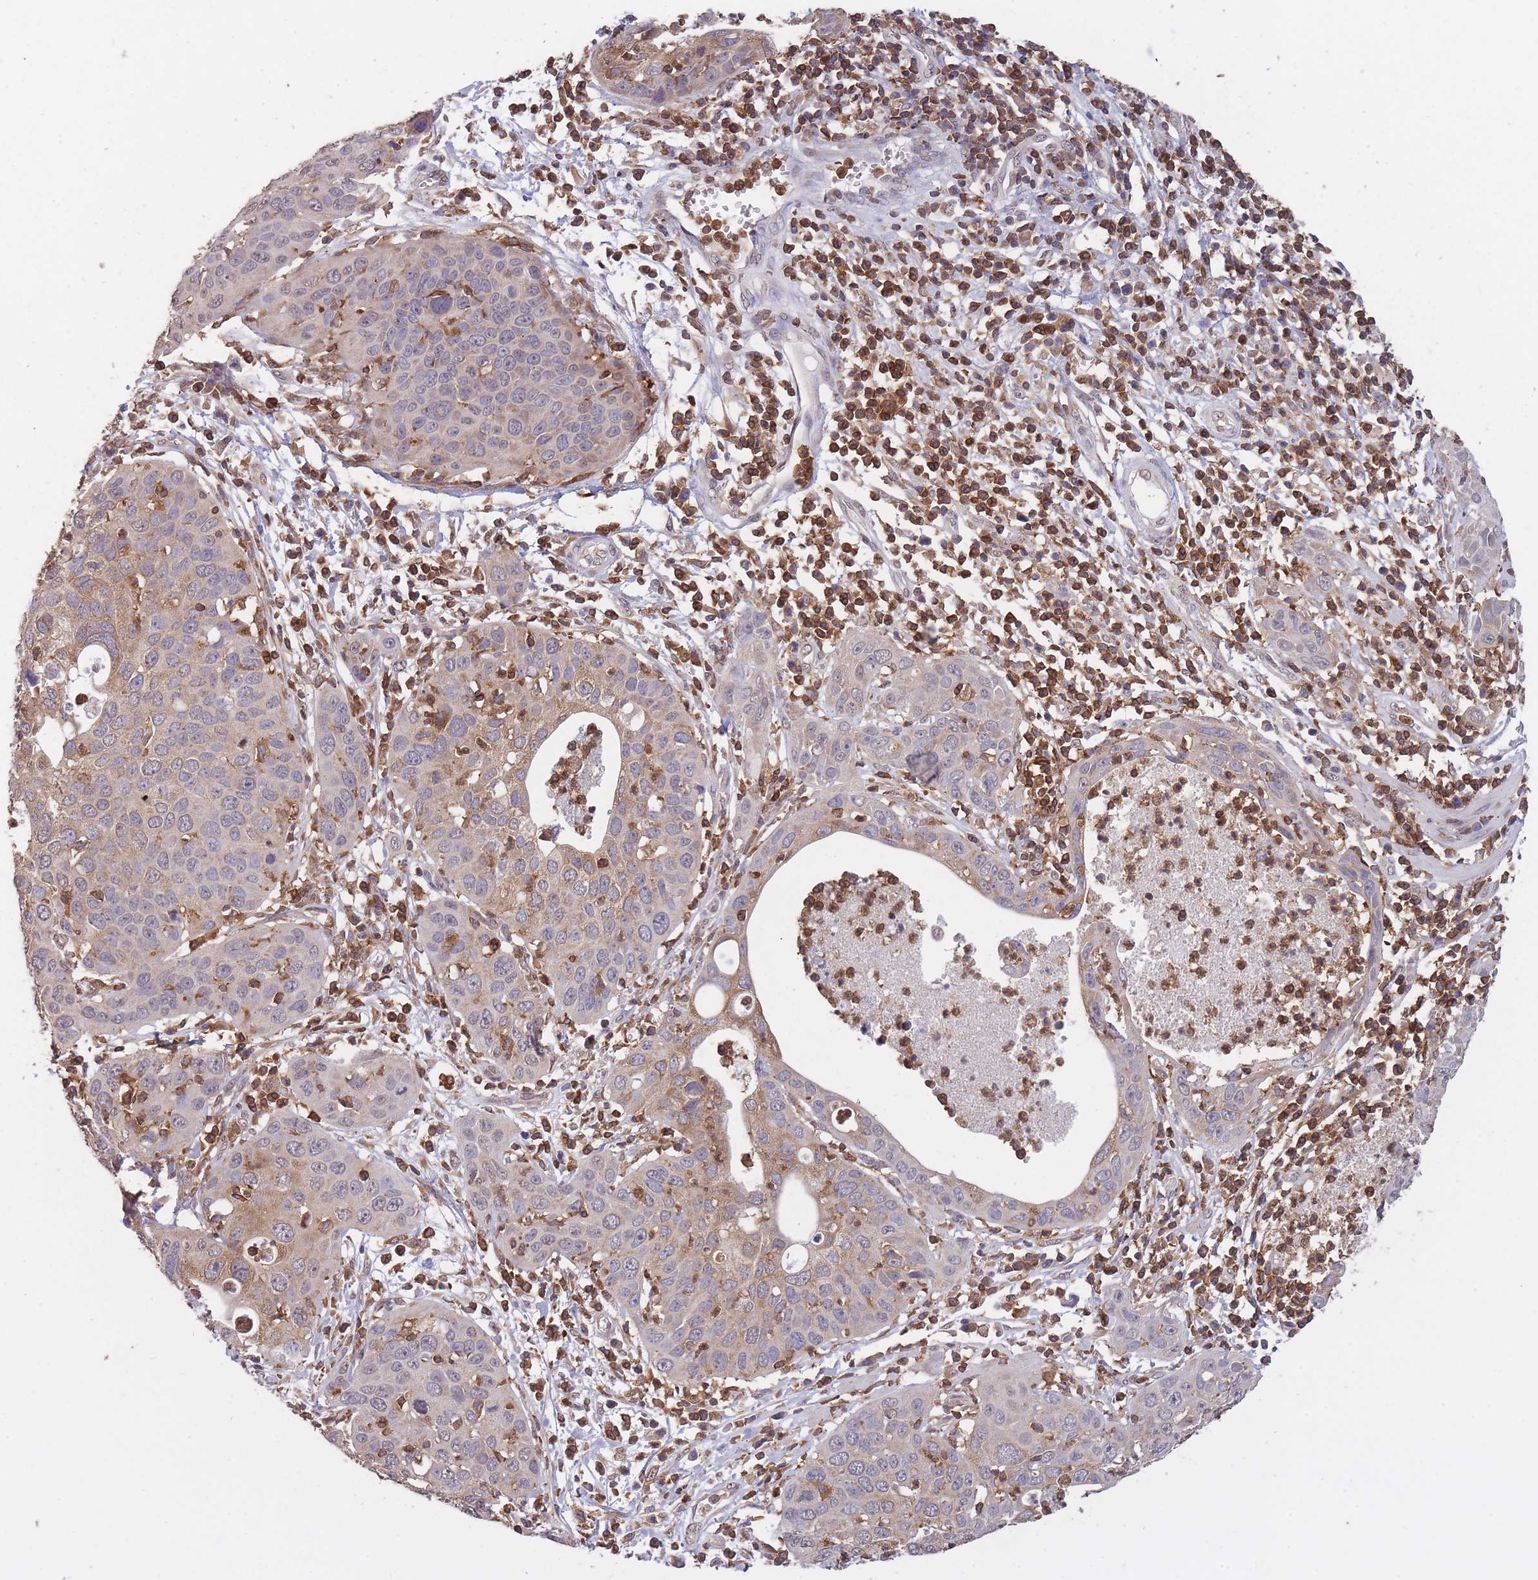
{"staining": {"intensity": "weak", "quantity": "<25%", "location": "cytoplasmic/membranous"}, "tissue": "cervical cancer", "cell_type": "Tumor cells", "image_type": "cancer", "snomed": [{"axis": "morphology", "description": "Squamous cell carcinoma, NOS"}, {"axis": "topography", "description": "Cervix"}], "caption": "Photomicrograph shows no protein staining in tumor cells of squamous cell carcinoma (cervical) tissue. (Stains: DAB immunohistochemistry with hematoxylin counter stain, Microscopy: brightfield microscopy at high magnification).", "gene": "GMIP", "patient": {"sex": "female", "age": 36}}